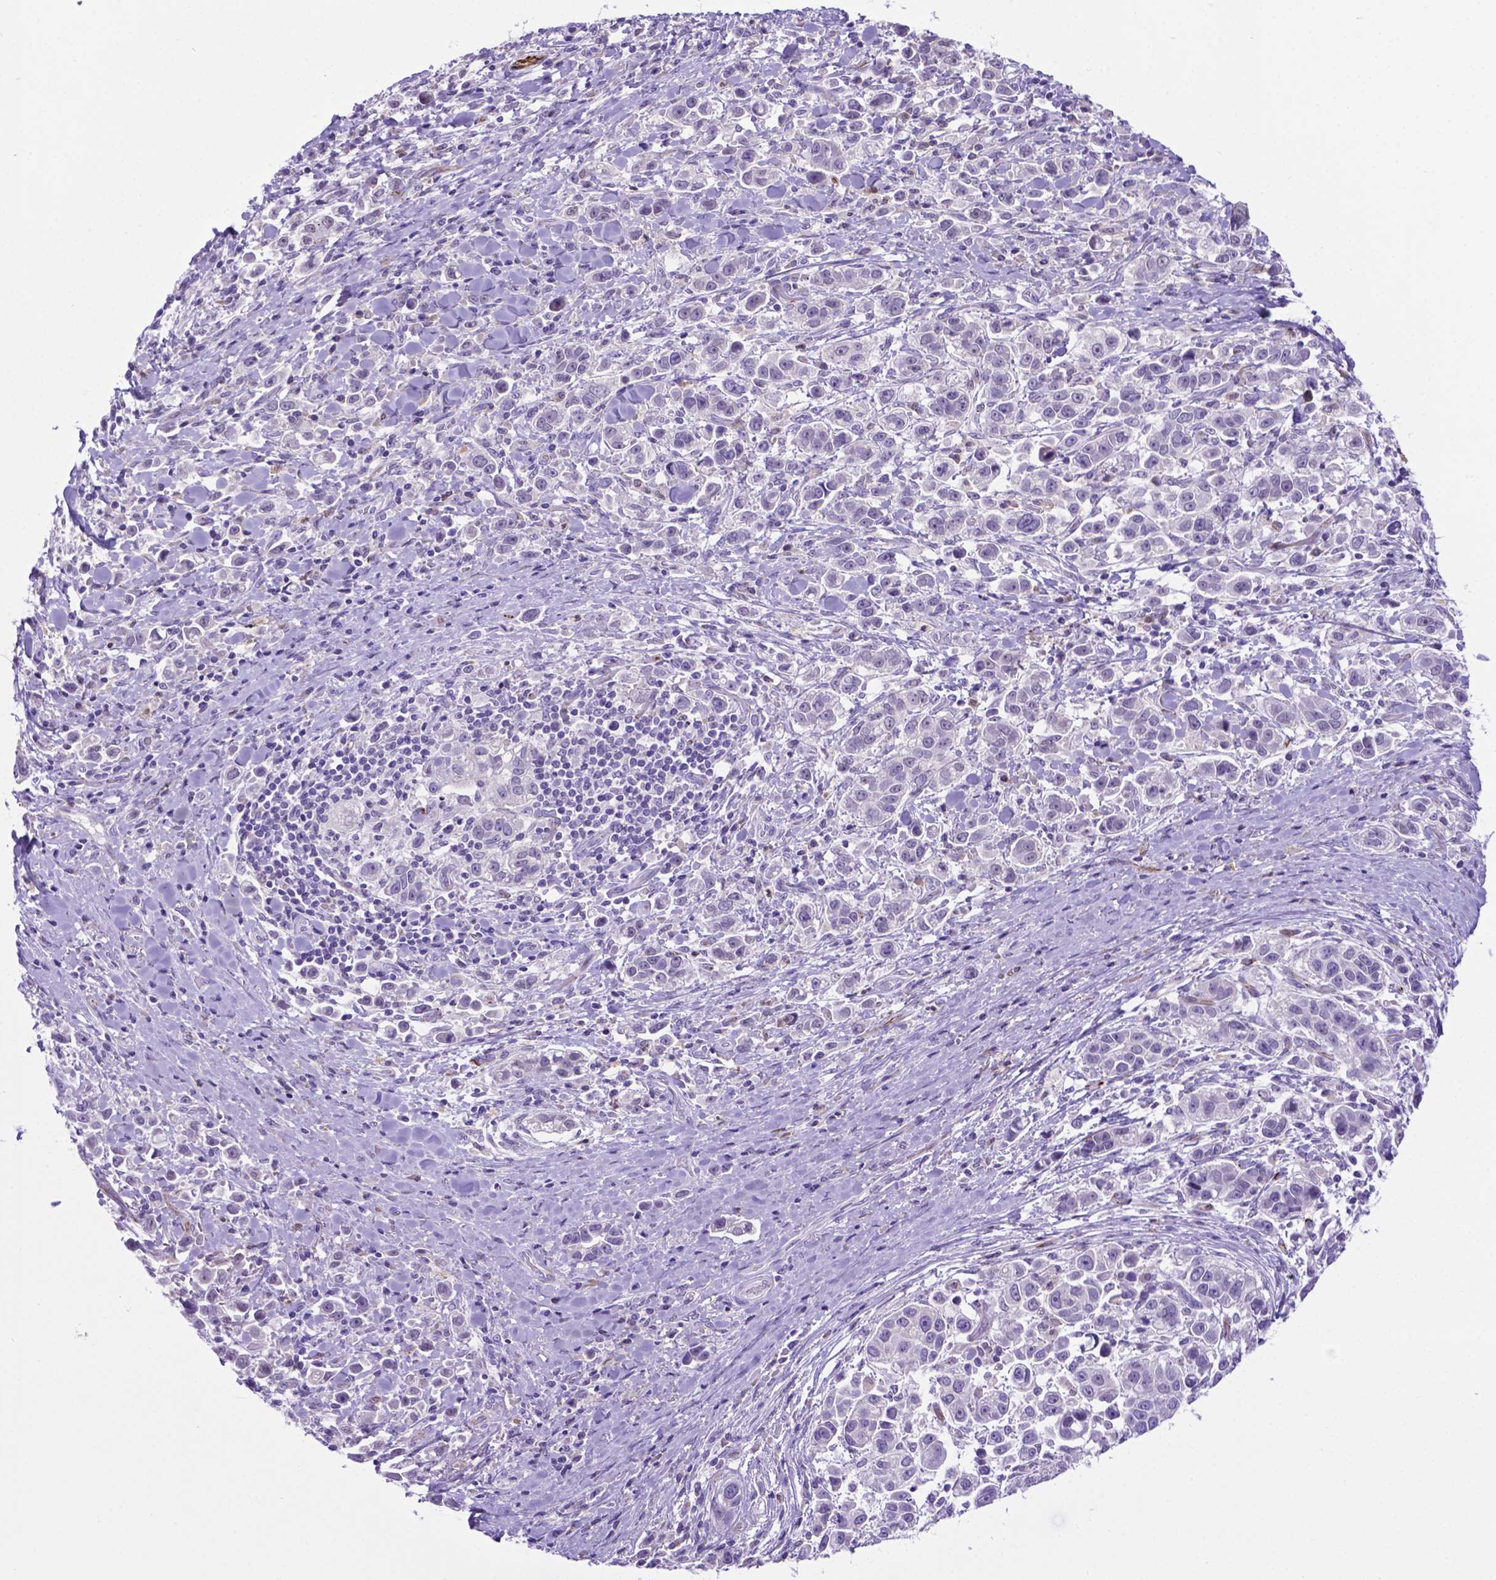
{"staining": {"intensity": "negative", "quantity": "none", "location": "none"}, "tissue": "stomach cancer", "cell_type": "Tumor cells", "image_type": "cancer", "snomed": [{"axis": "morphology", "description": "Adenocarcinoma, NOS"}, {"axis": "topography", "description": "Stomach"}], "caption": "Tumor cells are negative for brown protein staining in stomach cancer (adenocarcinoma).", "gene": "LZTR1", "patient": {"sex": "male", "age": 93}}